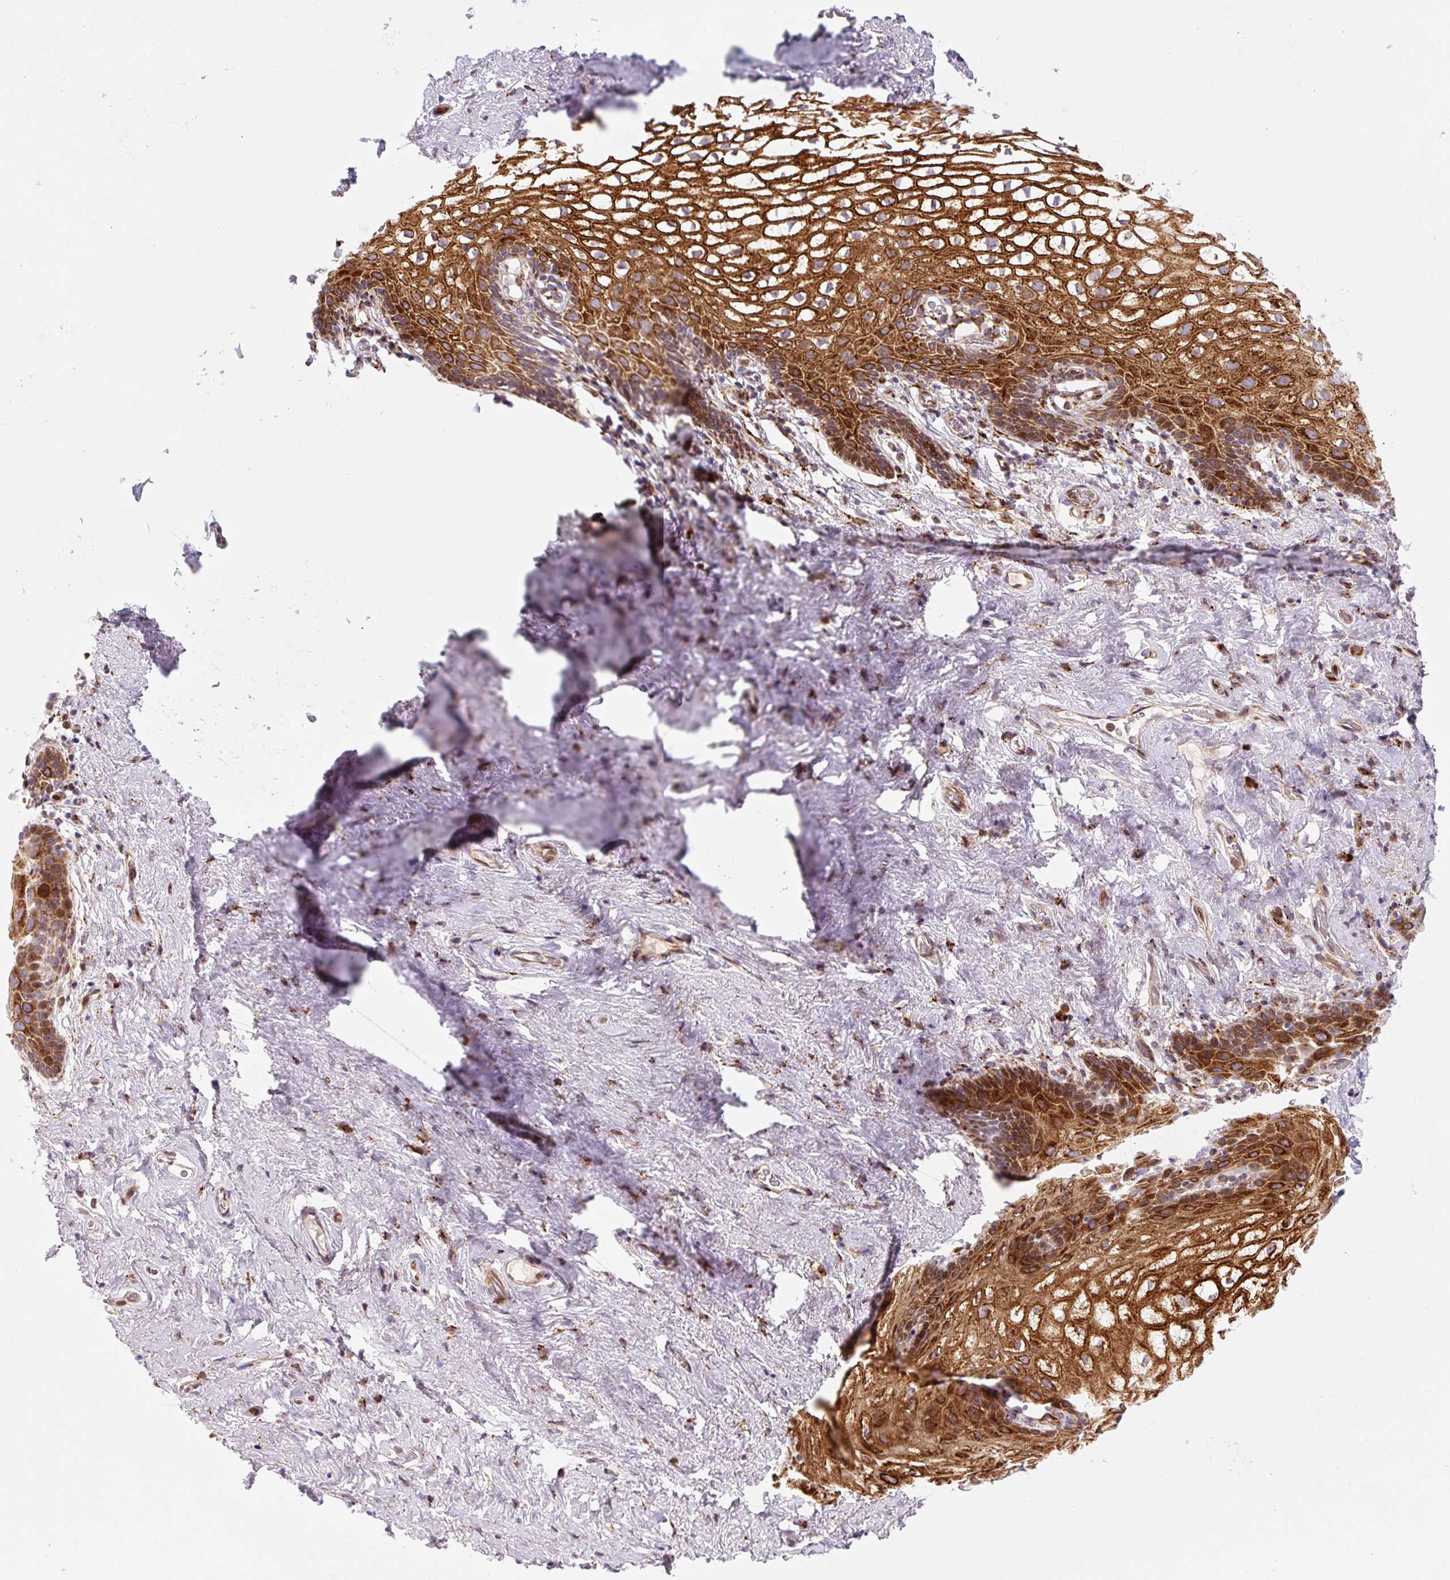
{"staining": {"intensity": "strong", "quantity": "25%-75%", "location": "cytoplasmic/membranous"}, "tissue": "vagina", "cell_type": "Squamous epithelial cells", "image_type": "normal", "snomed": [{"axis": "morphology", "description": "Normal tissue, NOS"}, {"axis": "topography", "description": "Vagina"}, {"axis": "topography", "description": "Peripheral nerve tissue"}], "caption": "Protein staining of benign vagina displays strong cytoplasmic/membranous staining in about 25%-75% of squamous epithelial cells.", "gene": "DISP3", "patient": {"sex": "female", "age": 71}}